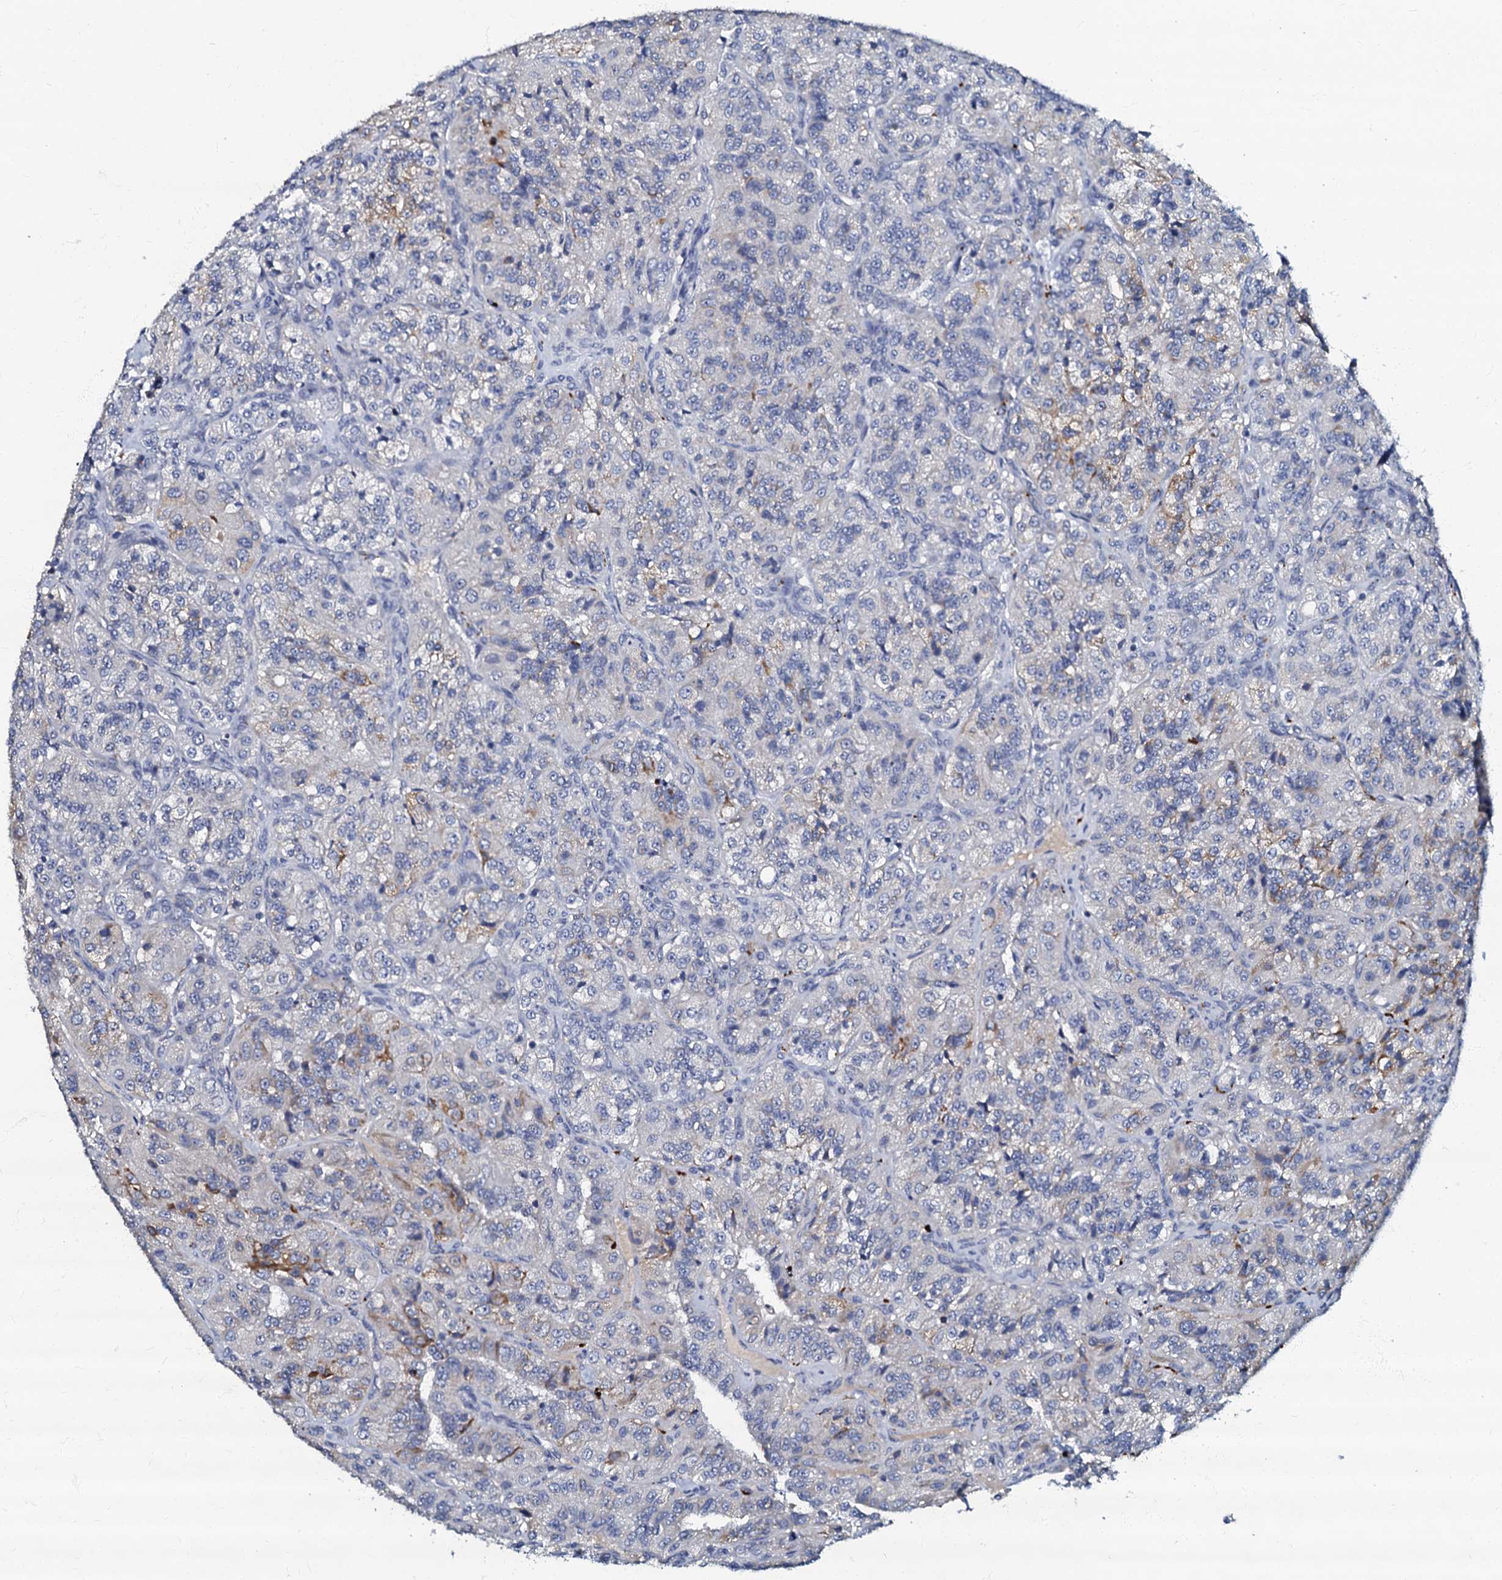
{"staining": {"intensity": "weak", "quantity": "<25%", "location": "cytoplasmic/membranous"}, "tissue": "renal cancer", "cell_type": "Tumor cells", "image_type": "cancer", "snomed": [{"axis": "morphology", "description": "Adenocarcinoma, NOS"}, {"axis": "topography", "description": "Kidney"}], "caption": "IHC of renal adenocarcinoma displays no positivity in tumor cells.", "gene": "OLAH", "patient": {"sex": "female", "age": 63}}